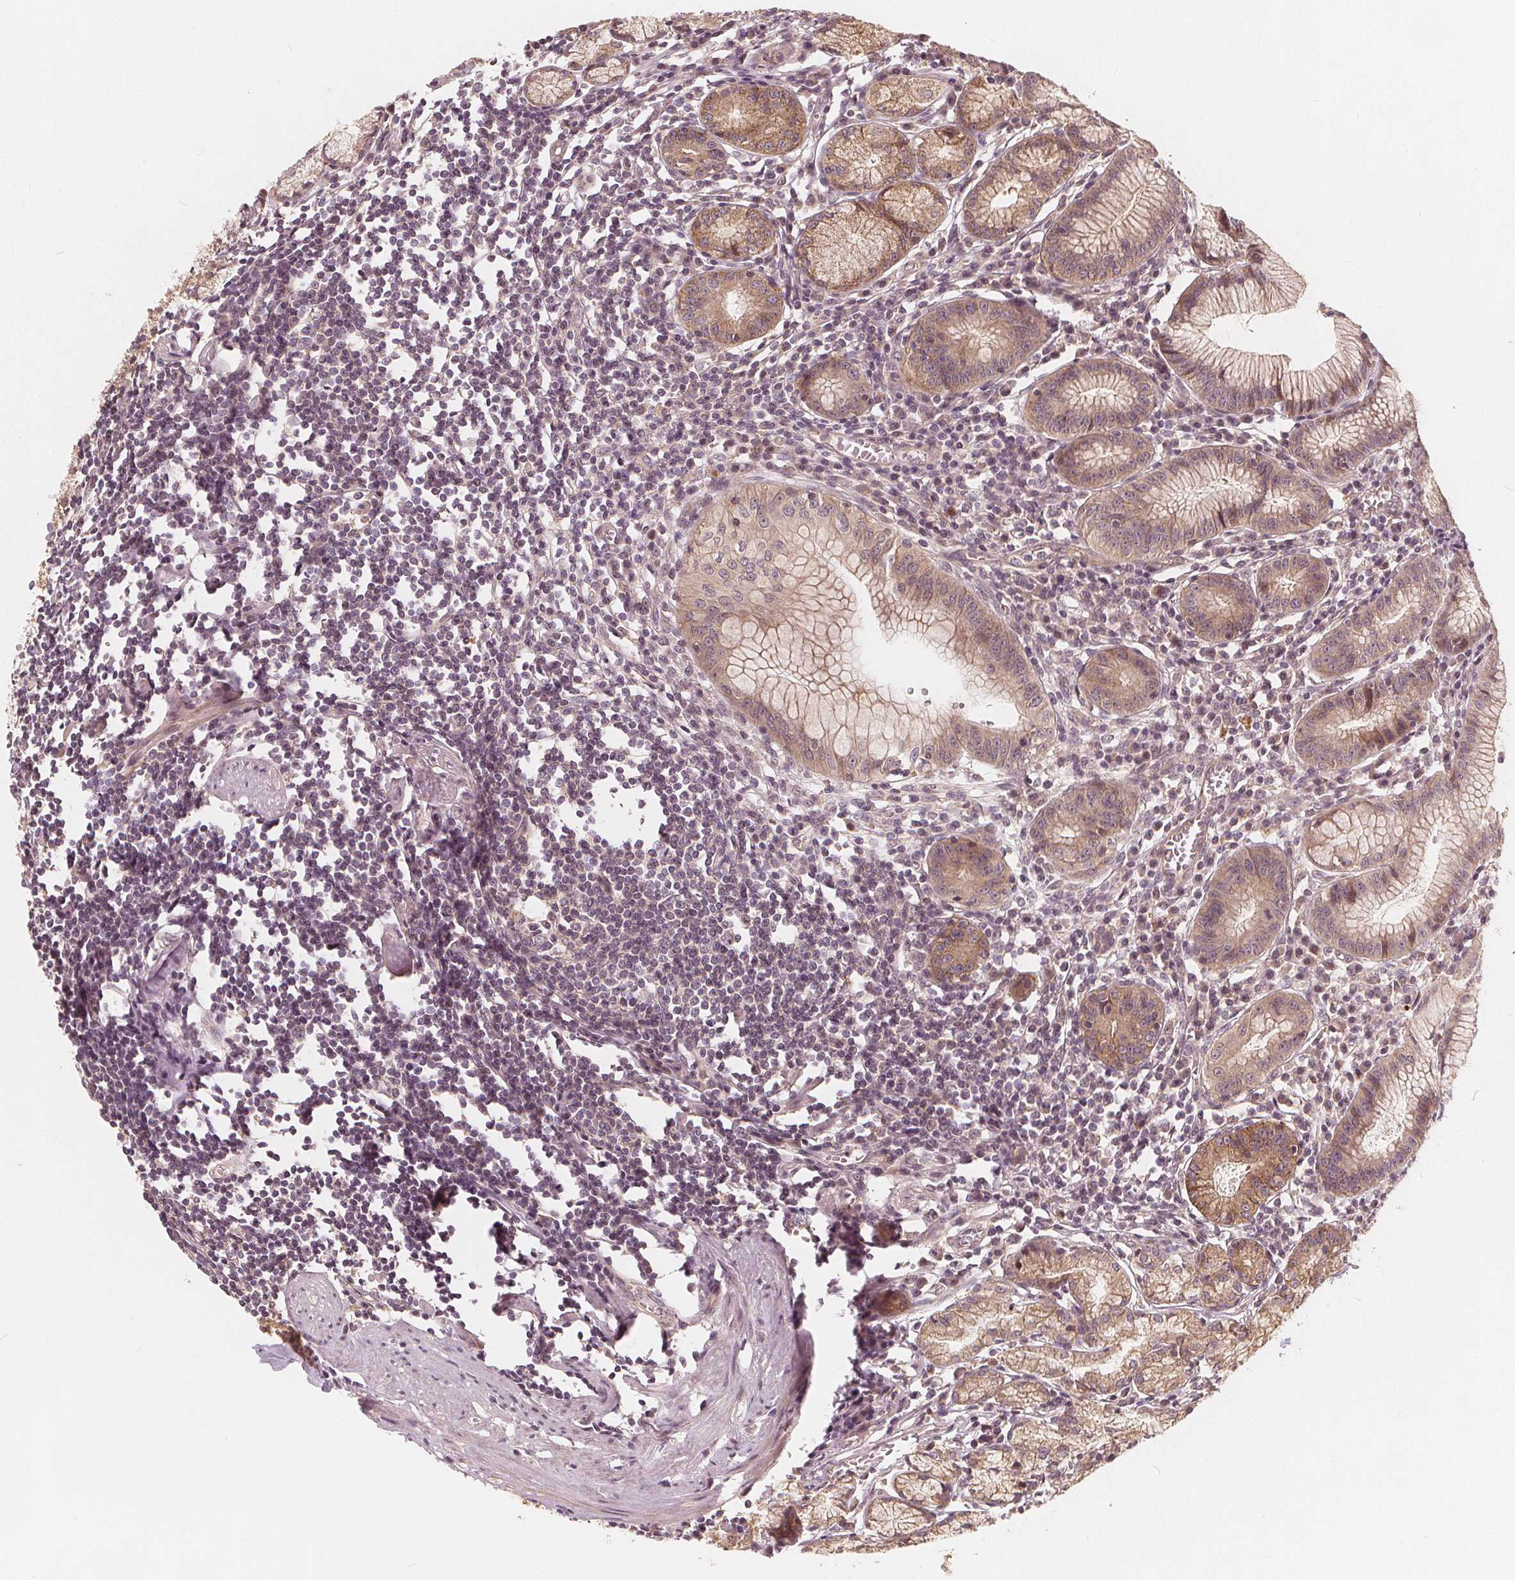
{"staining": {"intensity": "moderate", "quantity": ">75%", "location": "cytoplasmic/membranous"}, "tissue": "stomach", "cell_type": "Glandular cells", "image_type": "normal", "snomed": [{"axis": "morphology", "description": "Normal tissue, NOS"}, {"axis": "topography", "description": "Stomach"}], "caption": "Immunohistochemical staining of benign stomach reveals >75% levels of moderate cytoplasmic/membranous protein expression in about >75% of glandular cells. (DAB = brown stain, brightfield microscopy at high magnification).", "gene": "SNX12", "patient": {"sex": "male", "age": 55}}